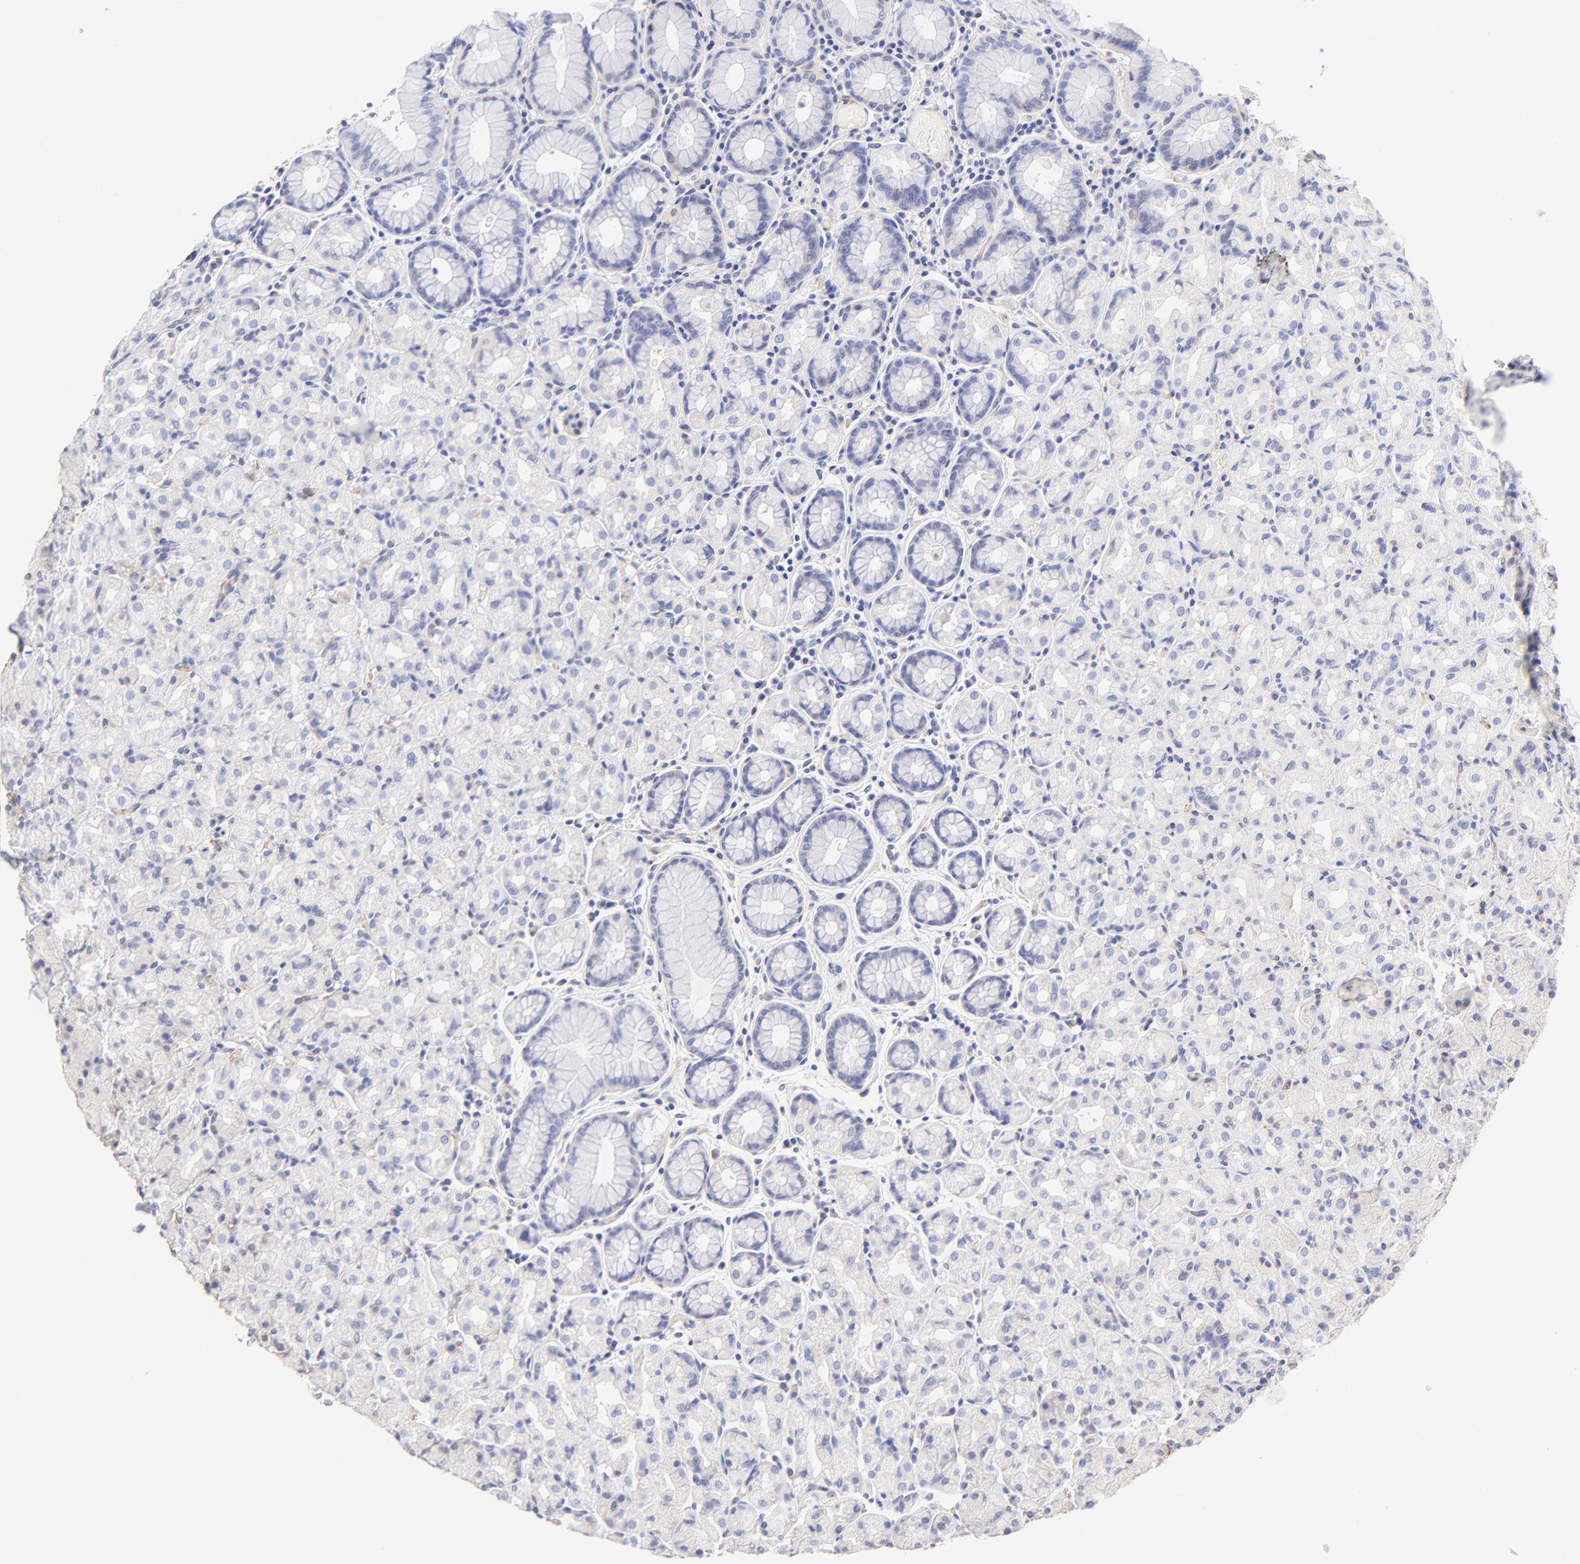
{"staining": {"intensity": "weak", "quantity": "<25%", "location": "nuclear"}, "tissue": "stomach", "cell_type": "Glandular cells", "image_type": "normal", "snomed": [{"axis": "morphology", "description": "Normal tissue, NOS"}, {"axis": "topography", "description": "Stomach, lower"}], "caption": "The micrograph shows no staining of glandular cells in normal stomach. Nuclei are stained in blue.", "gene": "ACTRT1", "patient": {"sex": "male", "age": 56}}